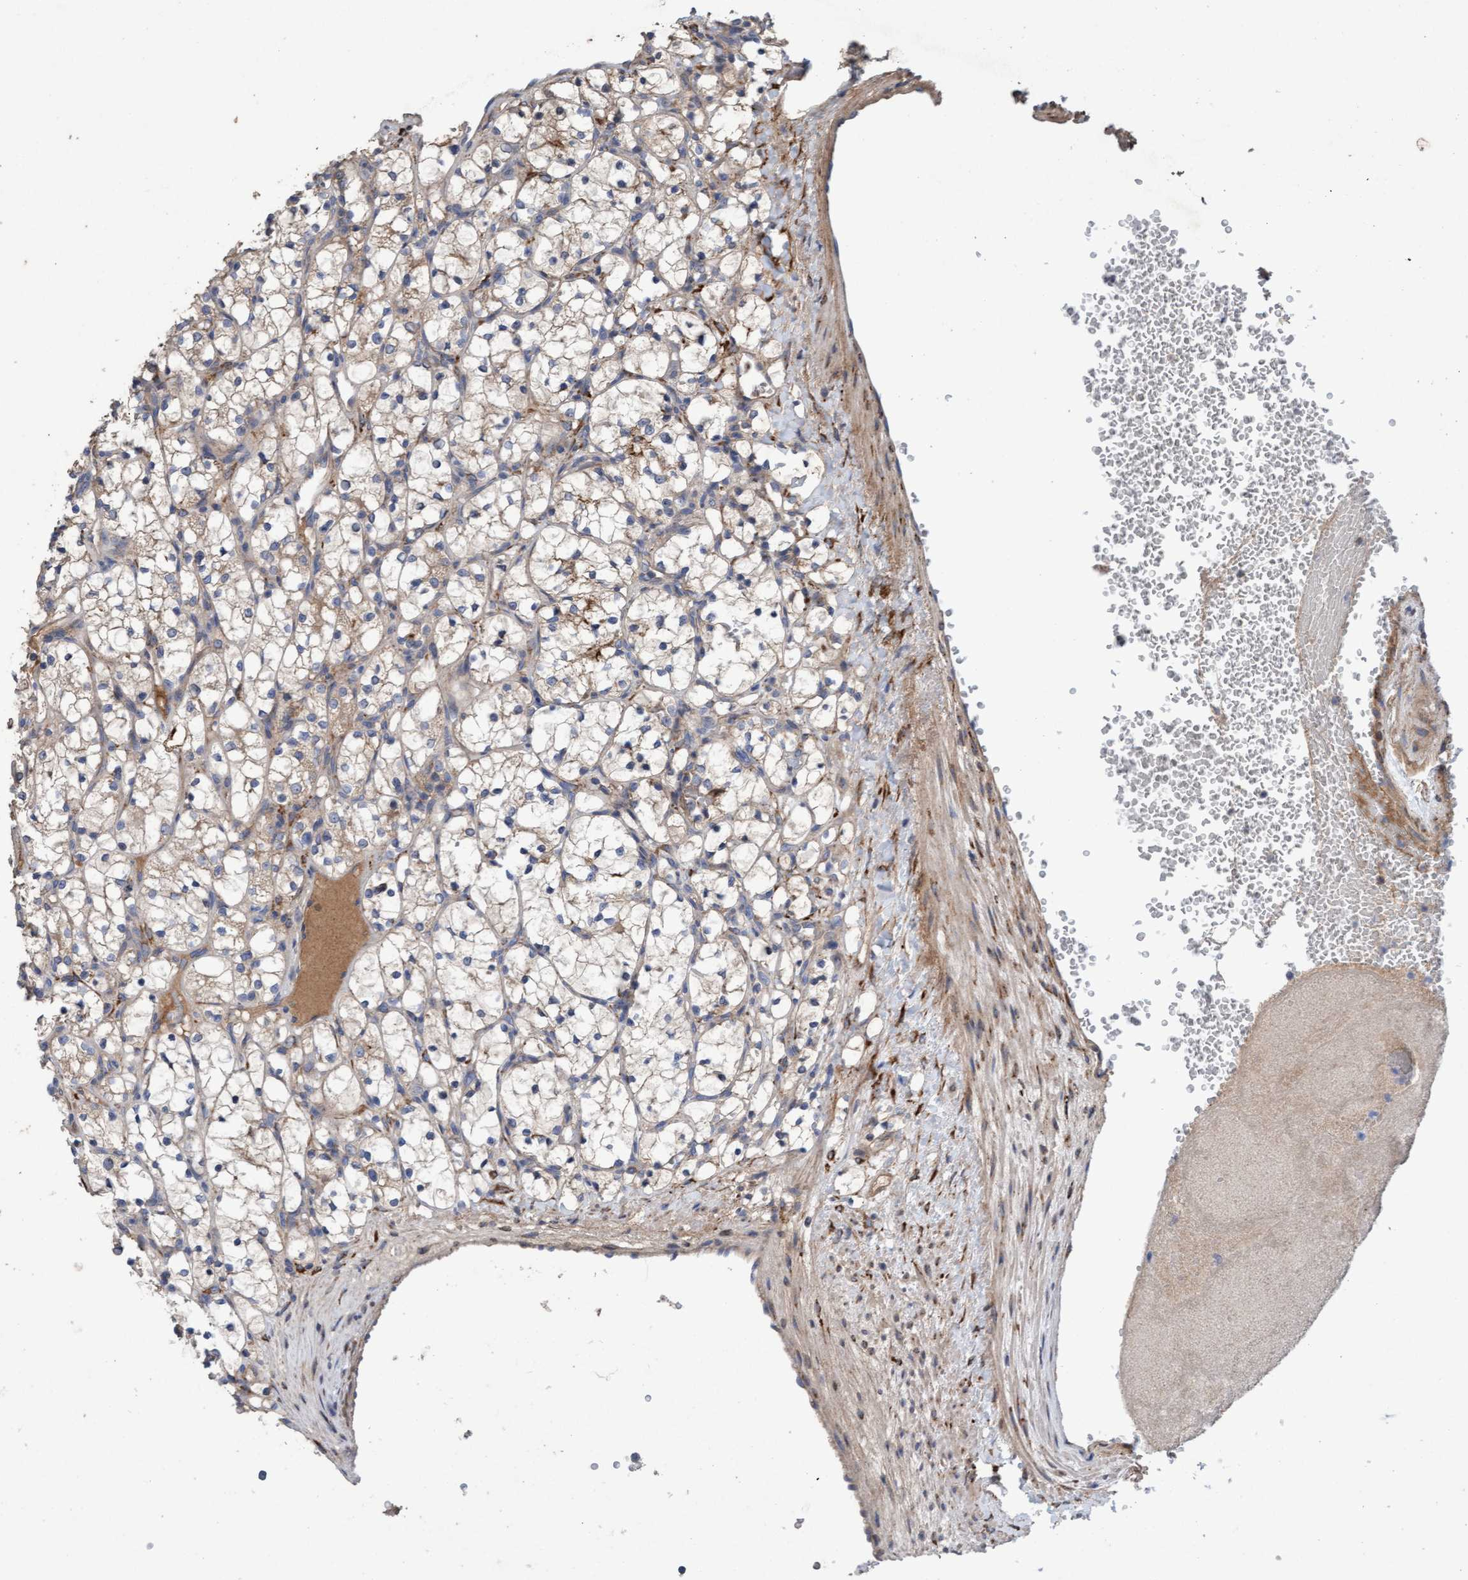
{"staining": {"intensity": "weak", "quantity": "<25%", "location": "cytoplasmic/membranous"}, "tissue": "renal cancer", "cell_type": "Tumor cells", "image_type": "cancer", "snomed": [{"axis": "morphology", "description": "Adenocarcinoma, NOS"}, {"axis": "topography", "description": "Kidney"}], "caption": "DAB (3,3'-diaminobenzidine) immunohistochemical staining of human renal cancer shows no significant staining in tumor cells. The staining is performed using DAB brown chromogen with nuclei counter-stained in using hematoxylin.", "gene": "DDHD2", "patient": {"sex": "female", "age": 69}}